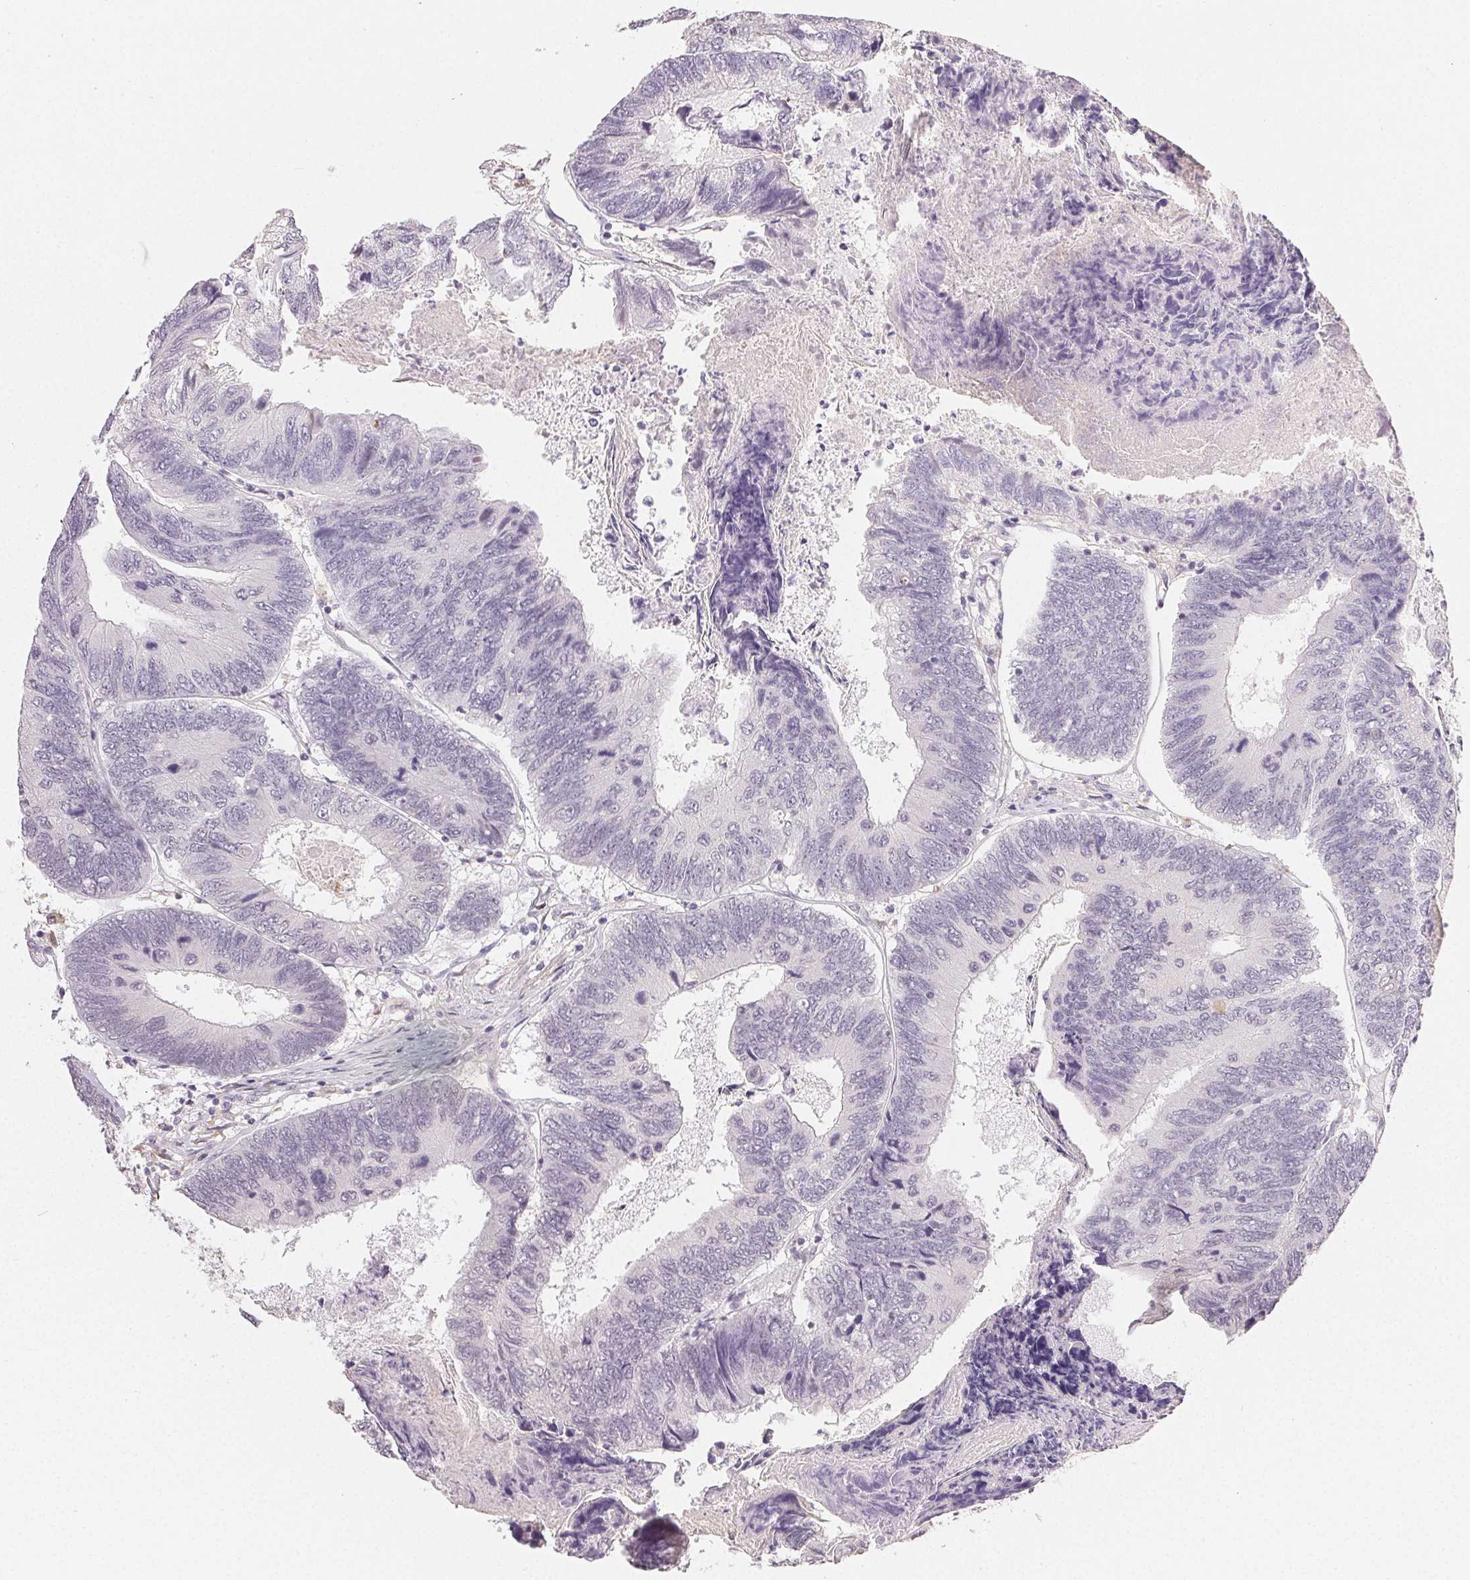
{"staining": {"intensity": "negative", "quantity": "none", "location": "none"}, "tissue": "colorectal cancer", "cell_type": "Tumor cells", "image_type": "cancer", "snomed": [{"axis": "morphology", "description": "Adenocarcinoma, NOS"}, {"axis": "topography", "description": "Colon"}], "caption": "Immunohistochemical staining of colorectal cancer (adenocarcinoma) reveals no significant expression in tumor cells. (DAB immunohistochemistry visualized using brightfield microscopy, high magnification).", "gene": "TMEM174", "patient": {"sex": "female", "age": 67}}